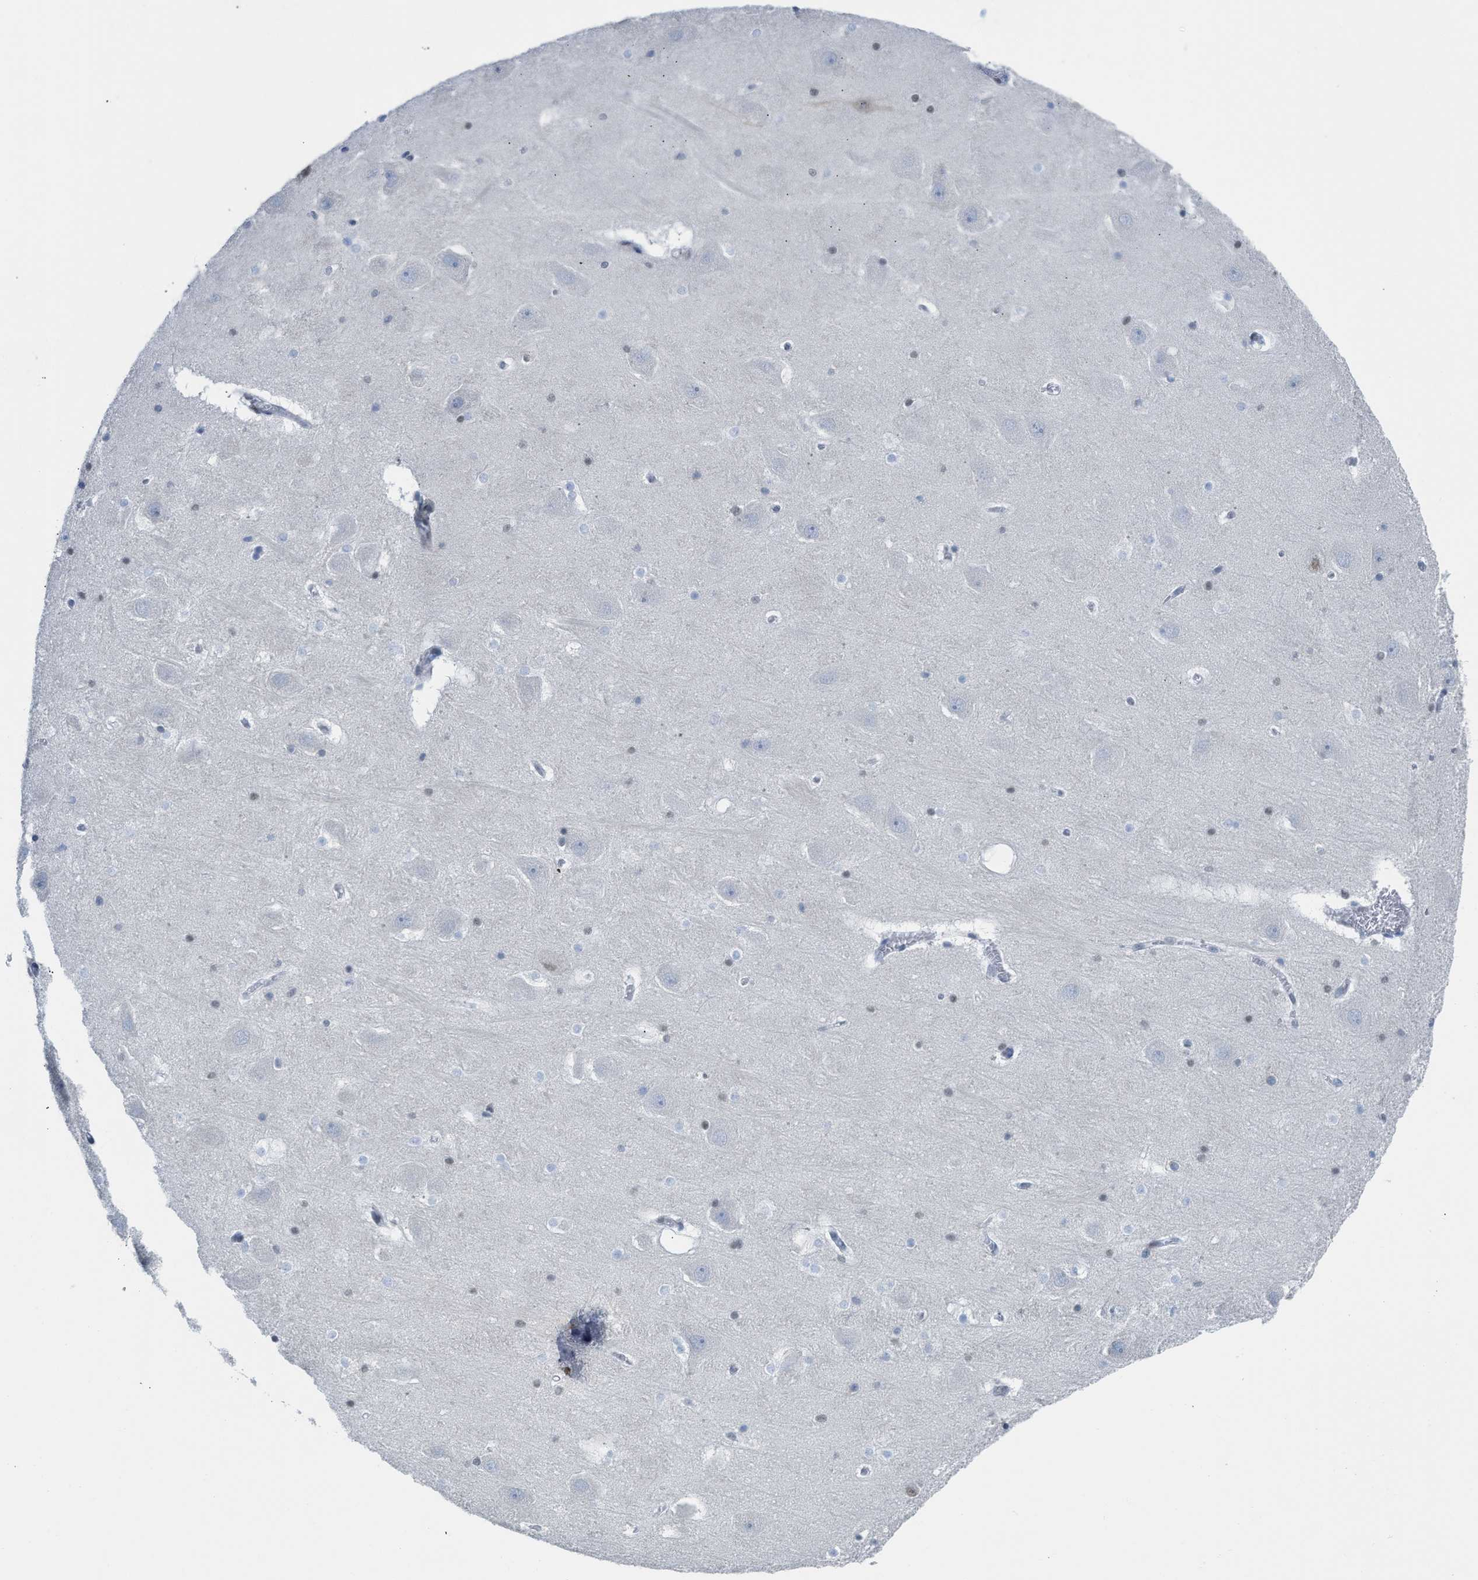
{"staining": {"intensity": "weak", "quantity": "<25%", "location": "nuclear"}, "tissue": "hippocampus", "cell_type": "Glial cells", "image_type": "normal", "snomed": [{"axis": "morphology", "description": "Normal tissue, NOS"}, {"axis": "topography", "description": "Hippocampus"}], "caption": "The photomicrograph displays no significant positivity in glial cells of hippocampus.", "gene": "SCAF4", "patient": {"sex": "male", "age": 45}}